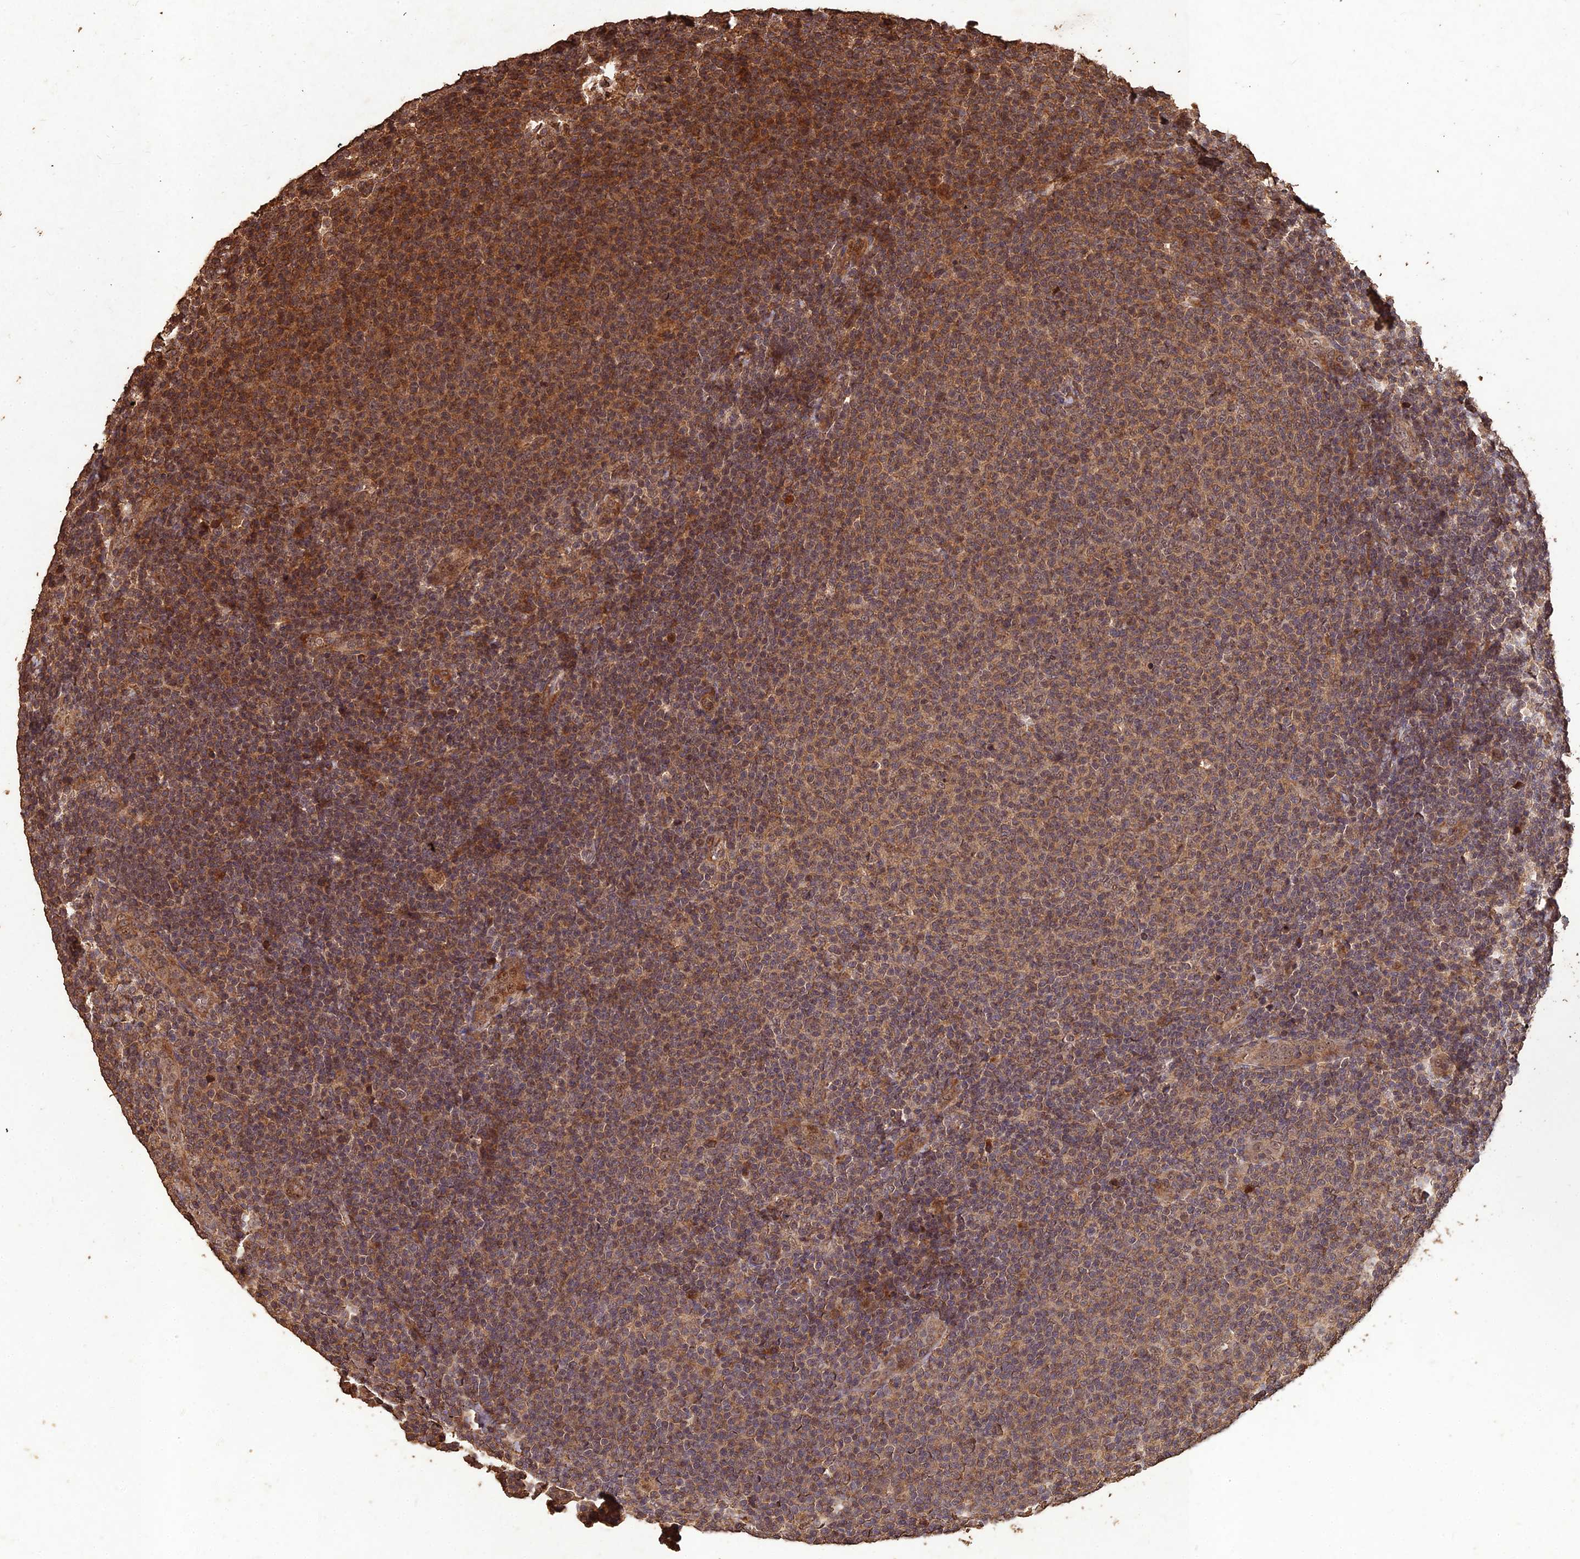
{"staining": {"intensity": "moderate", "quantity": ">75%", "location": "cytoplasmic/membranous,nuclear"}, "tissue": "lymphoma", "cell_type": "Tumor cells", "image_type": "cancer", "snomed": [{"axis": "morphology", "description": "Malignant lymphoma, non-Hodgkin's type, Low grade"}, {"axis": "topography", "description": "Lymph node"}], "caption": "High-power microscopy captured an IHC histopathology image of low-grade malignant lymphoma, non-Hodgkin's type, revealing moderate cytoplasmic/membranous and nuclear positivity in approximately >75% of tumor cells.", "gene": "SYMPK", "patient": {"sex": "male", "age": 66}}